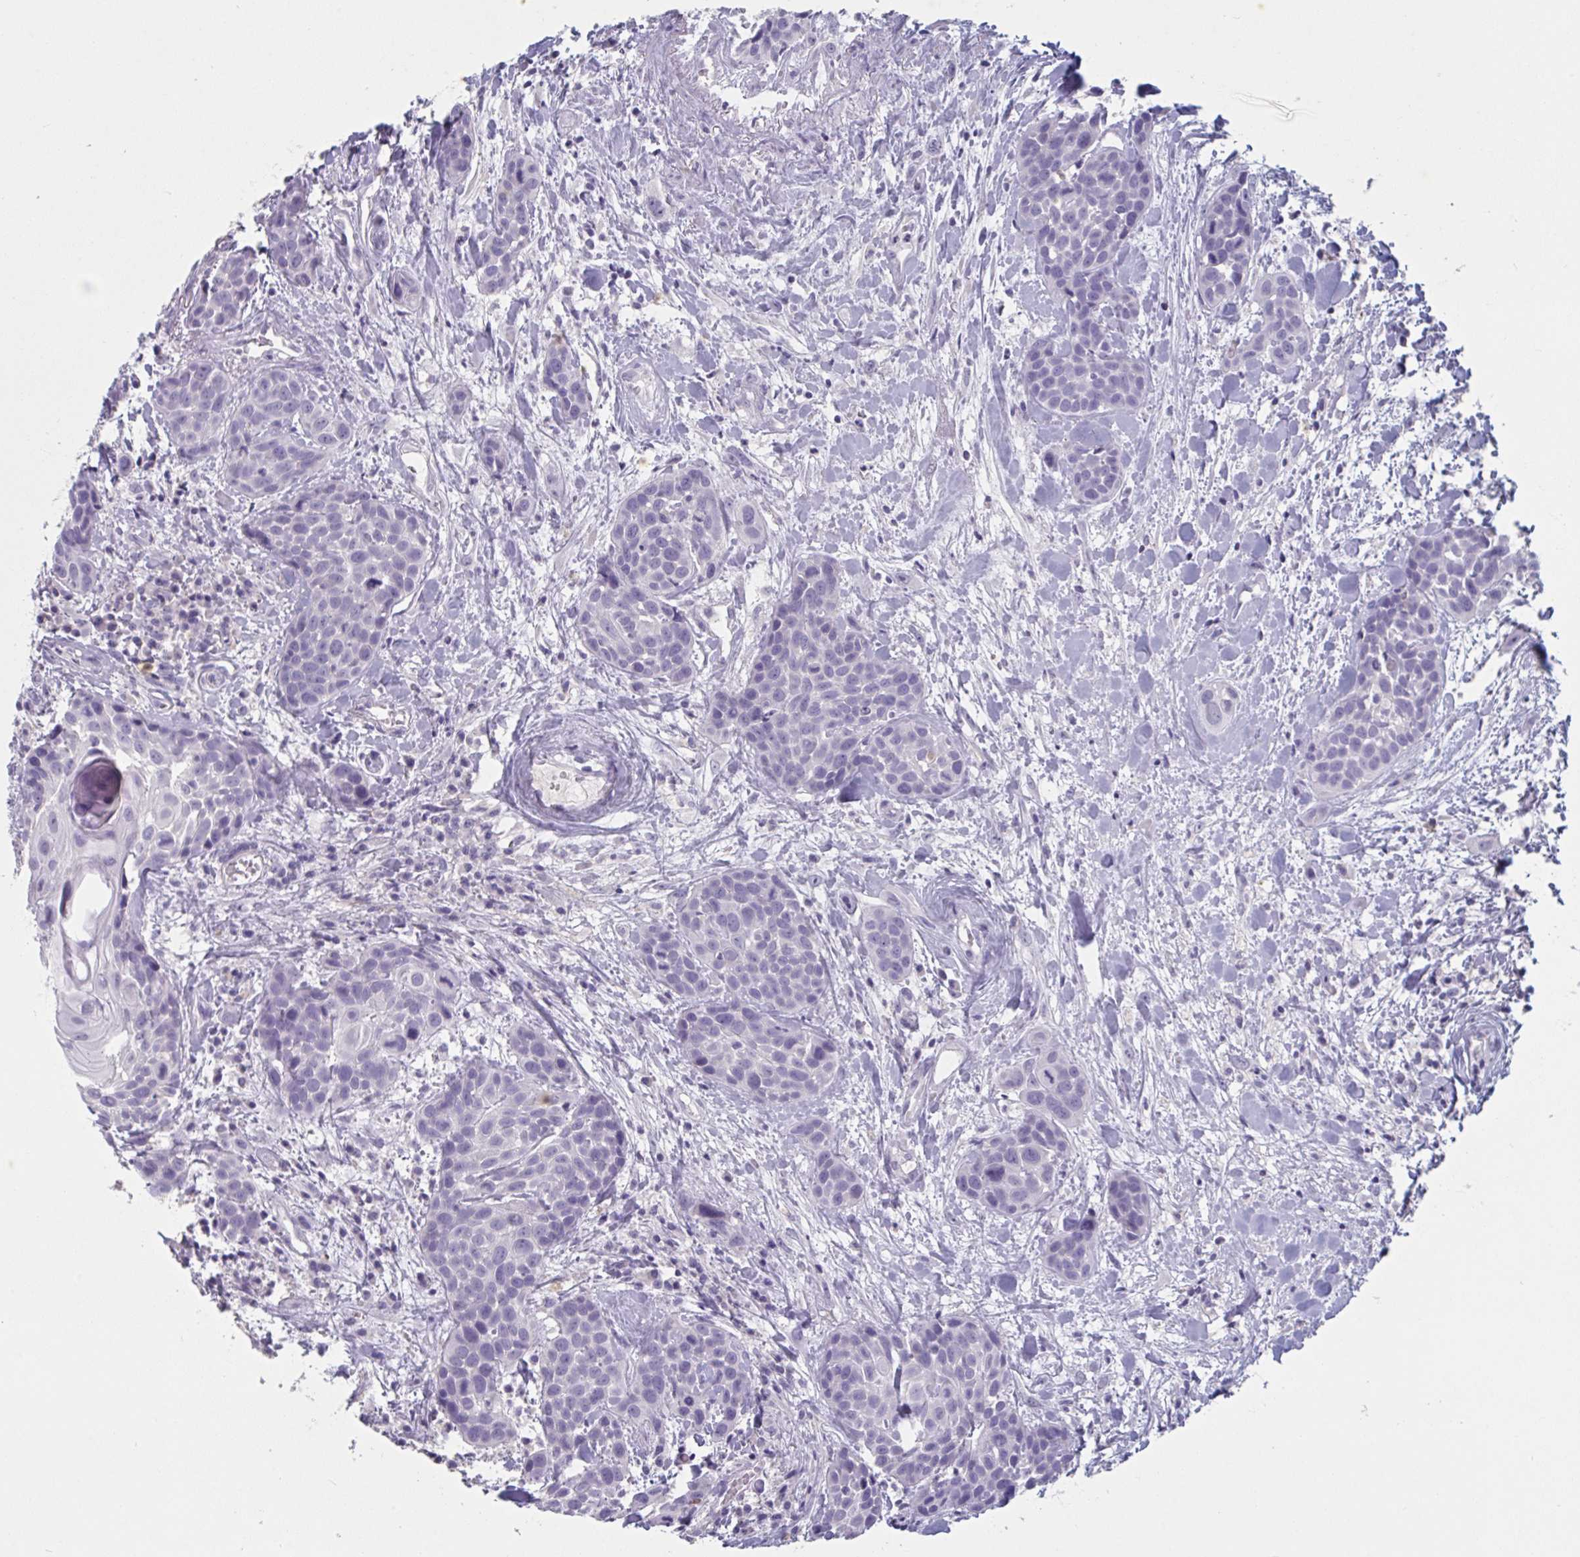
{"staining": {"intensity": "negative", "quantity": "none", "location": "none"}, "tissue": "head and neck cancer", "cell_type": "Tumor cells", "image_type": "cancer", "snomed": [{"axis": "morphology", "description": "Squamous cell carcinoma, NOS"}, {"axis": "topography", "description": "Head-Neck"}], "caption": "Immunohistochemistry (IHC) histopathology image of human head and neck cancer stained for a protein (brown), which exhibits no staining in tumor cells. (DAB immunohistochemistry, high magnification).", "gene": "NDUFC2", "patient": {"sex": "female", "age": 50}}